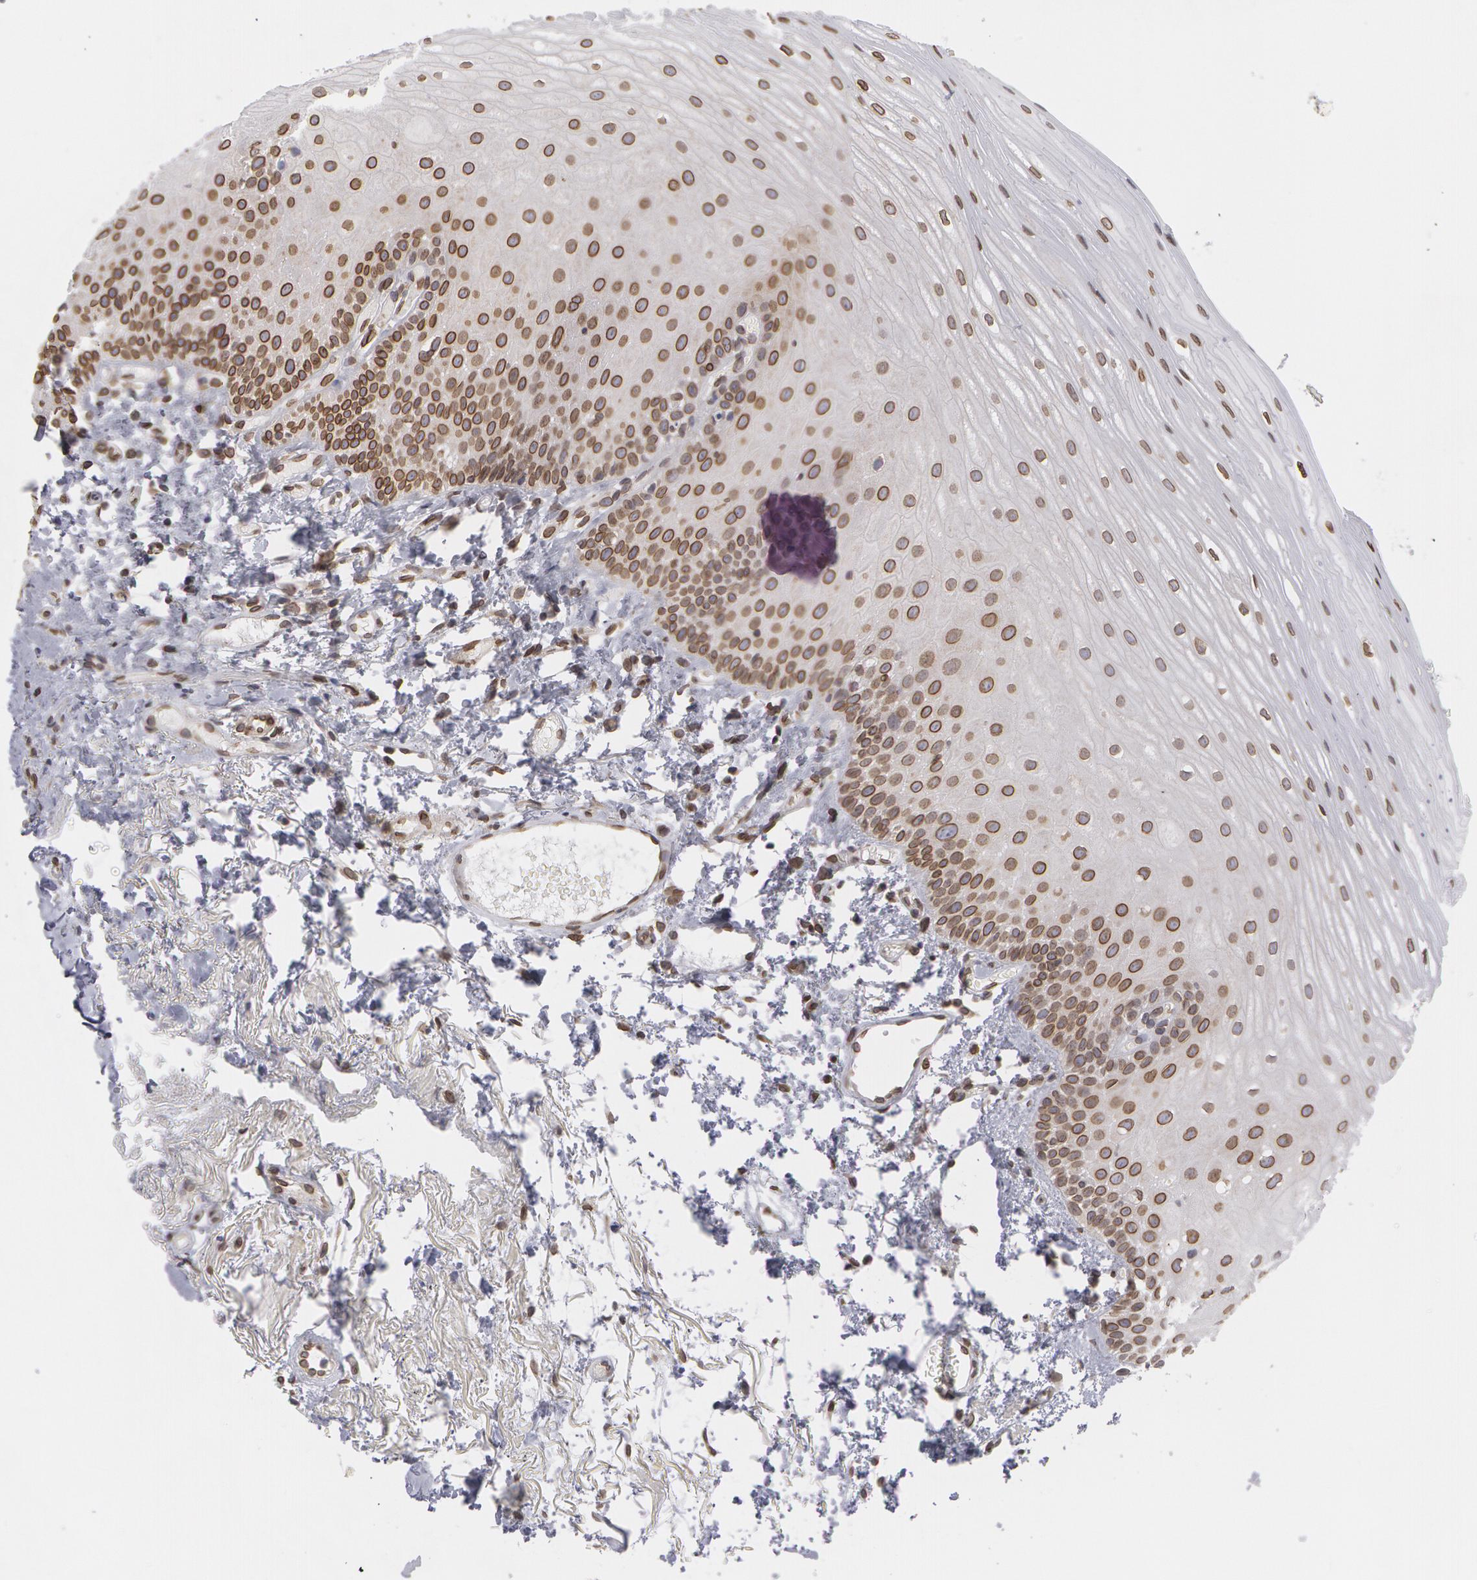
{"staining": {"intensity": "moderate", "quantity": "25%-75%", "location": "cytoplasmic/membranous,nuclear"}, "tissue": "oral mucosa", "cell_type": "Squamous epithelial cells", "image_type": "normal", "snomed": [{"axis": "morphology", "description": "Normal tissue, NOS"}, {"axis": "topography", "description": "Oral tissue"}], "caption": "This photomicrograph shows benign oral mucosa stained with IHC to label a protein in brown. The cytoplasmic/membranous,nuclear of squamous epithelial cells show moderate positivity for the protein. Nuclei are counter-stained blue.", "gene": "EMD", "patient": {"sex": "male", "age": 52}}